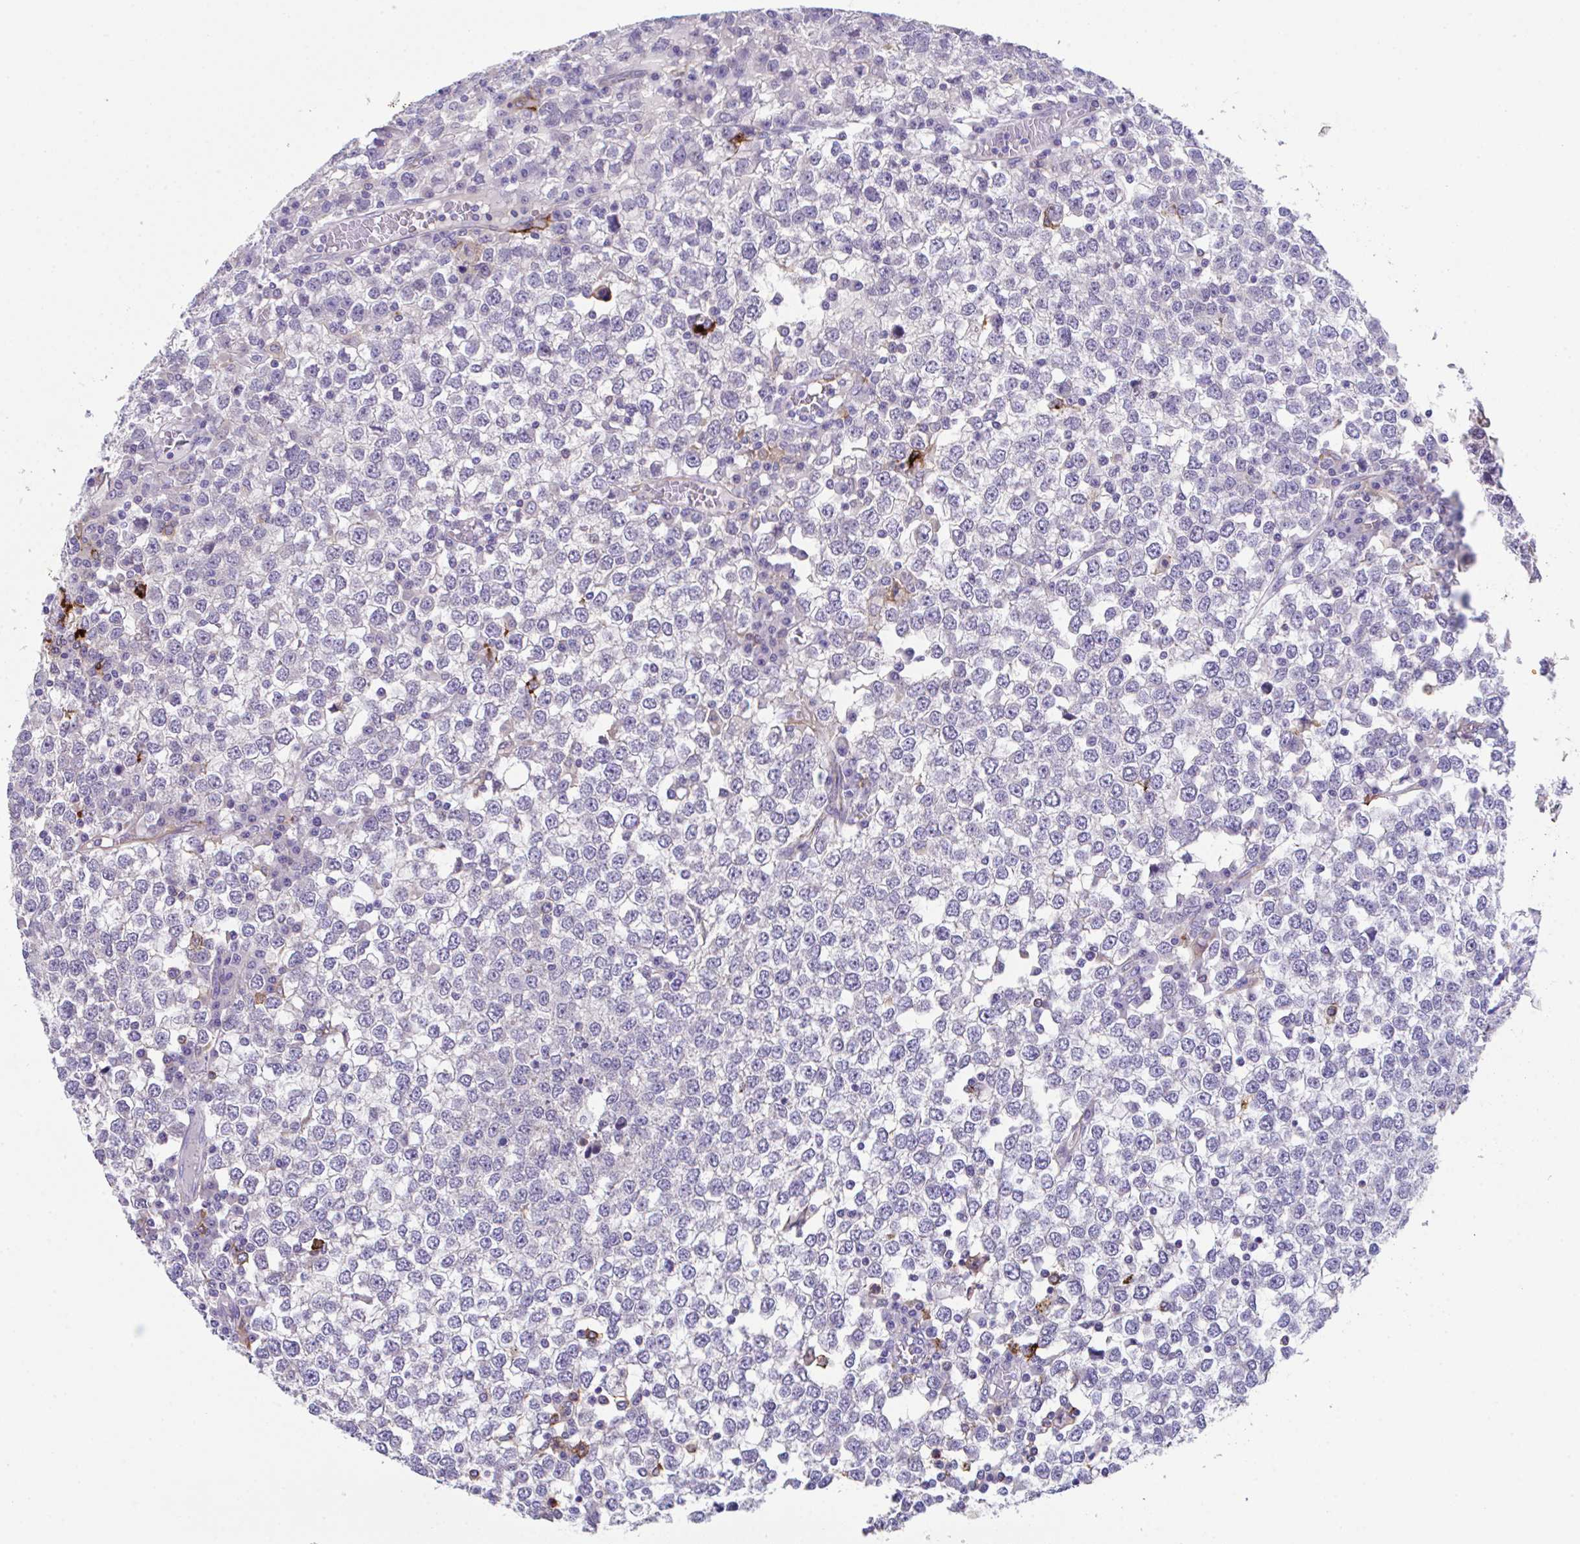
{"staining": {"intensity": "negative", "quantity": "none", "location": "none"}, "tissue": "testis cancer", "cell_type": "Tumor cells", "image_type": "cancer", "snomed": [{"axis": "morphology", "description": "Seminoma, NOS"}, {"axis": "topography", "description": "Testis"}], "caption": "High power microscopy micrograph of an immunohistochemistry (IHC) image of testis seminoma, revealing no significant staining in tumor cells.", "gene": "HACD4", "patient": {"sex": "male", "age": 65}}